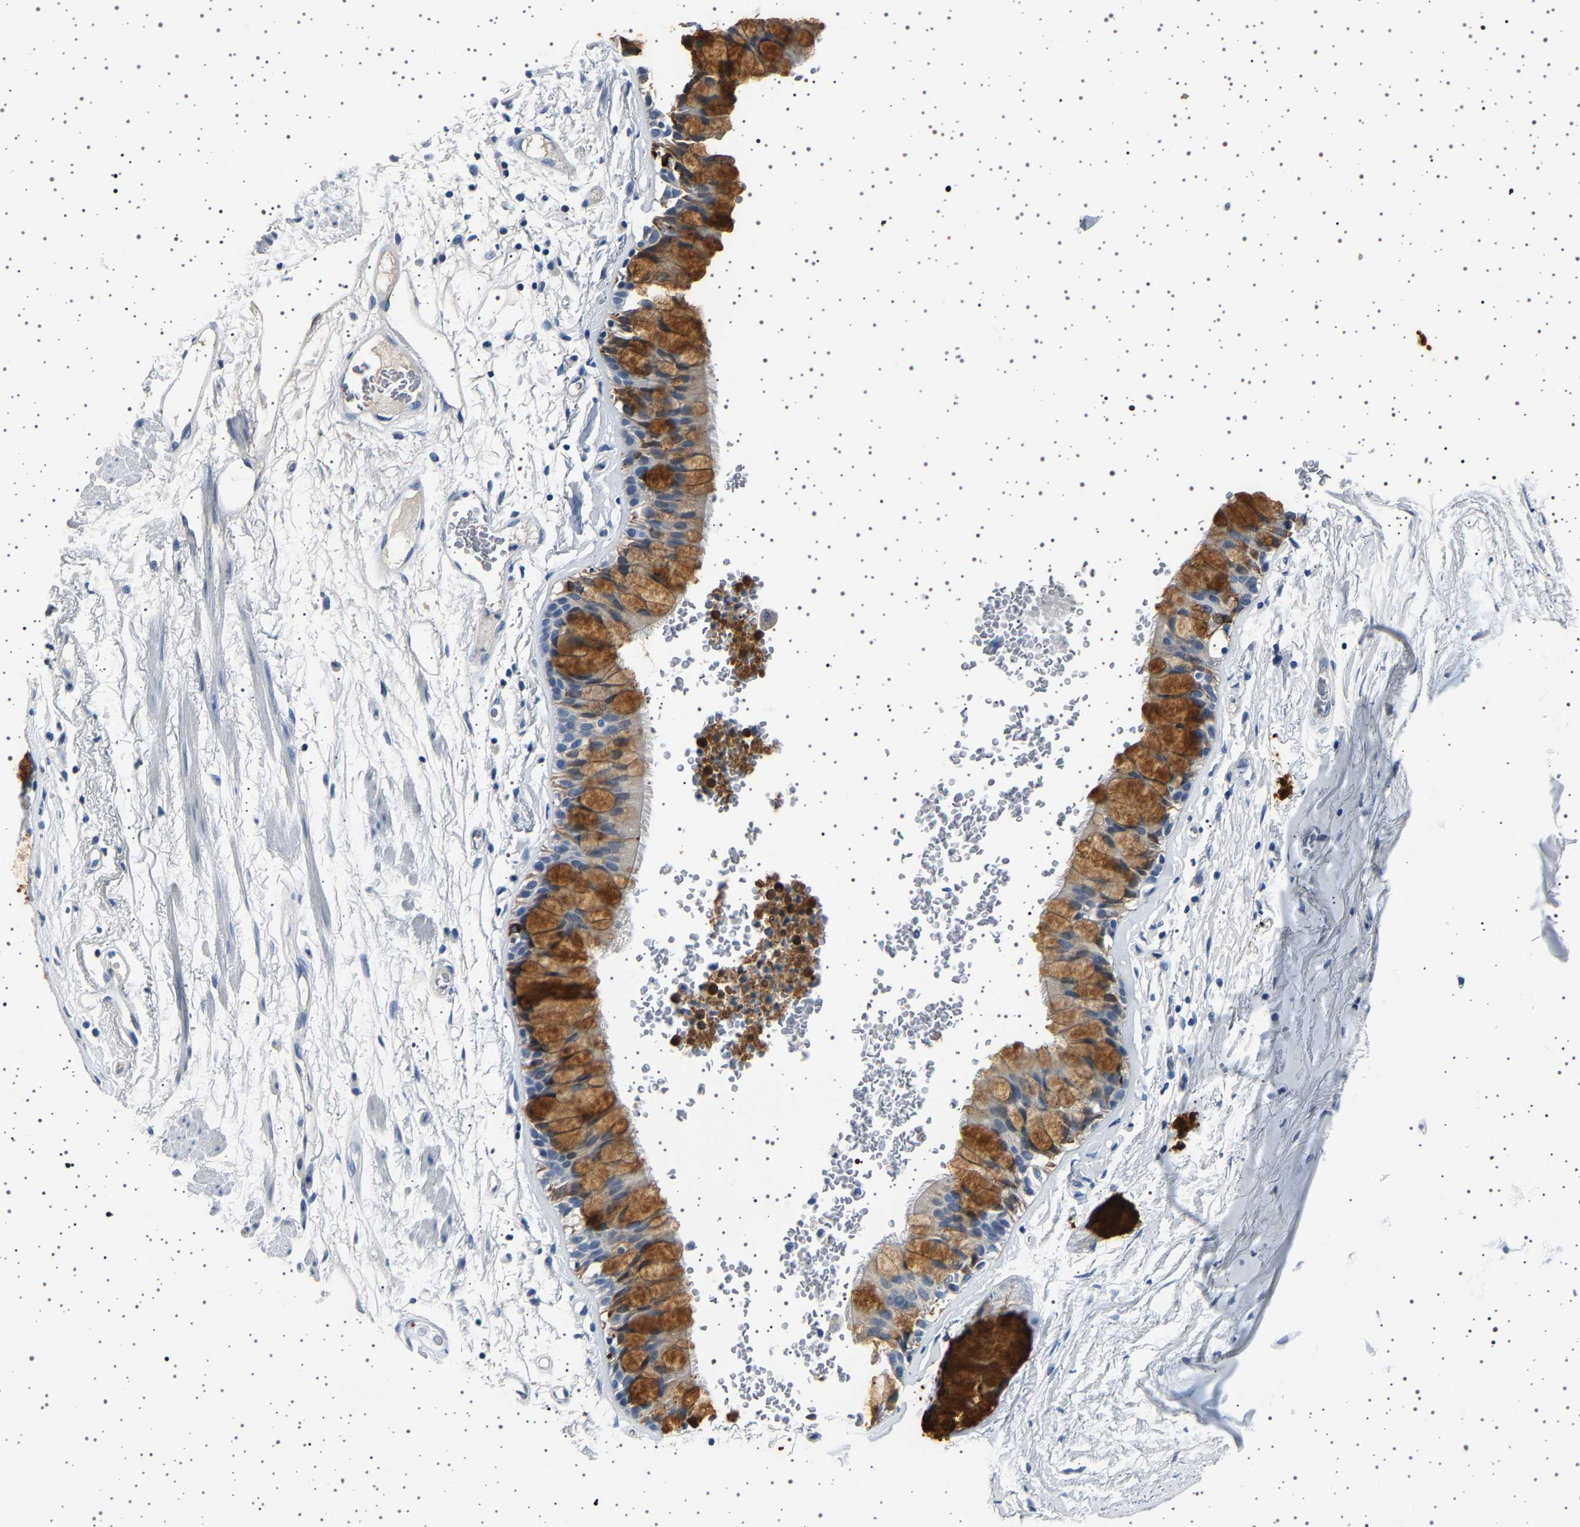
{"staining": {"intensity": "moderate", "quantity": "<25%", "location": "cytoplasmic/membranous"}, "tissue": "bronchus", "cell_type": "Respiratory epithelial cells", "image_type": "normal", "snomed": [{"axis": "morphology", "description": "Normal tissue, NOS"}, {"axis": "topography", "description": "Bronchus"}], "caption": "Protein staining of unremarkable bronchus exhibits moderate cytoplasmic/membranous staining in about <25% of respiratory epithelial cells.", "gene": "TFF3", "patient": {"sex": "male", "age": 66}}